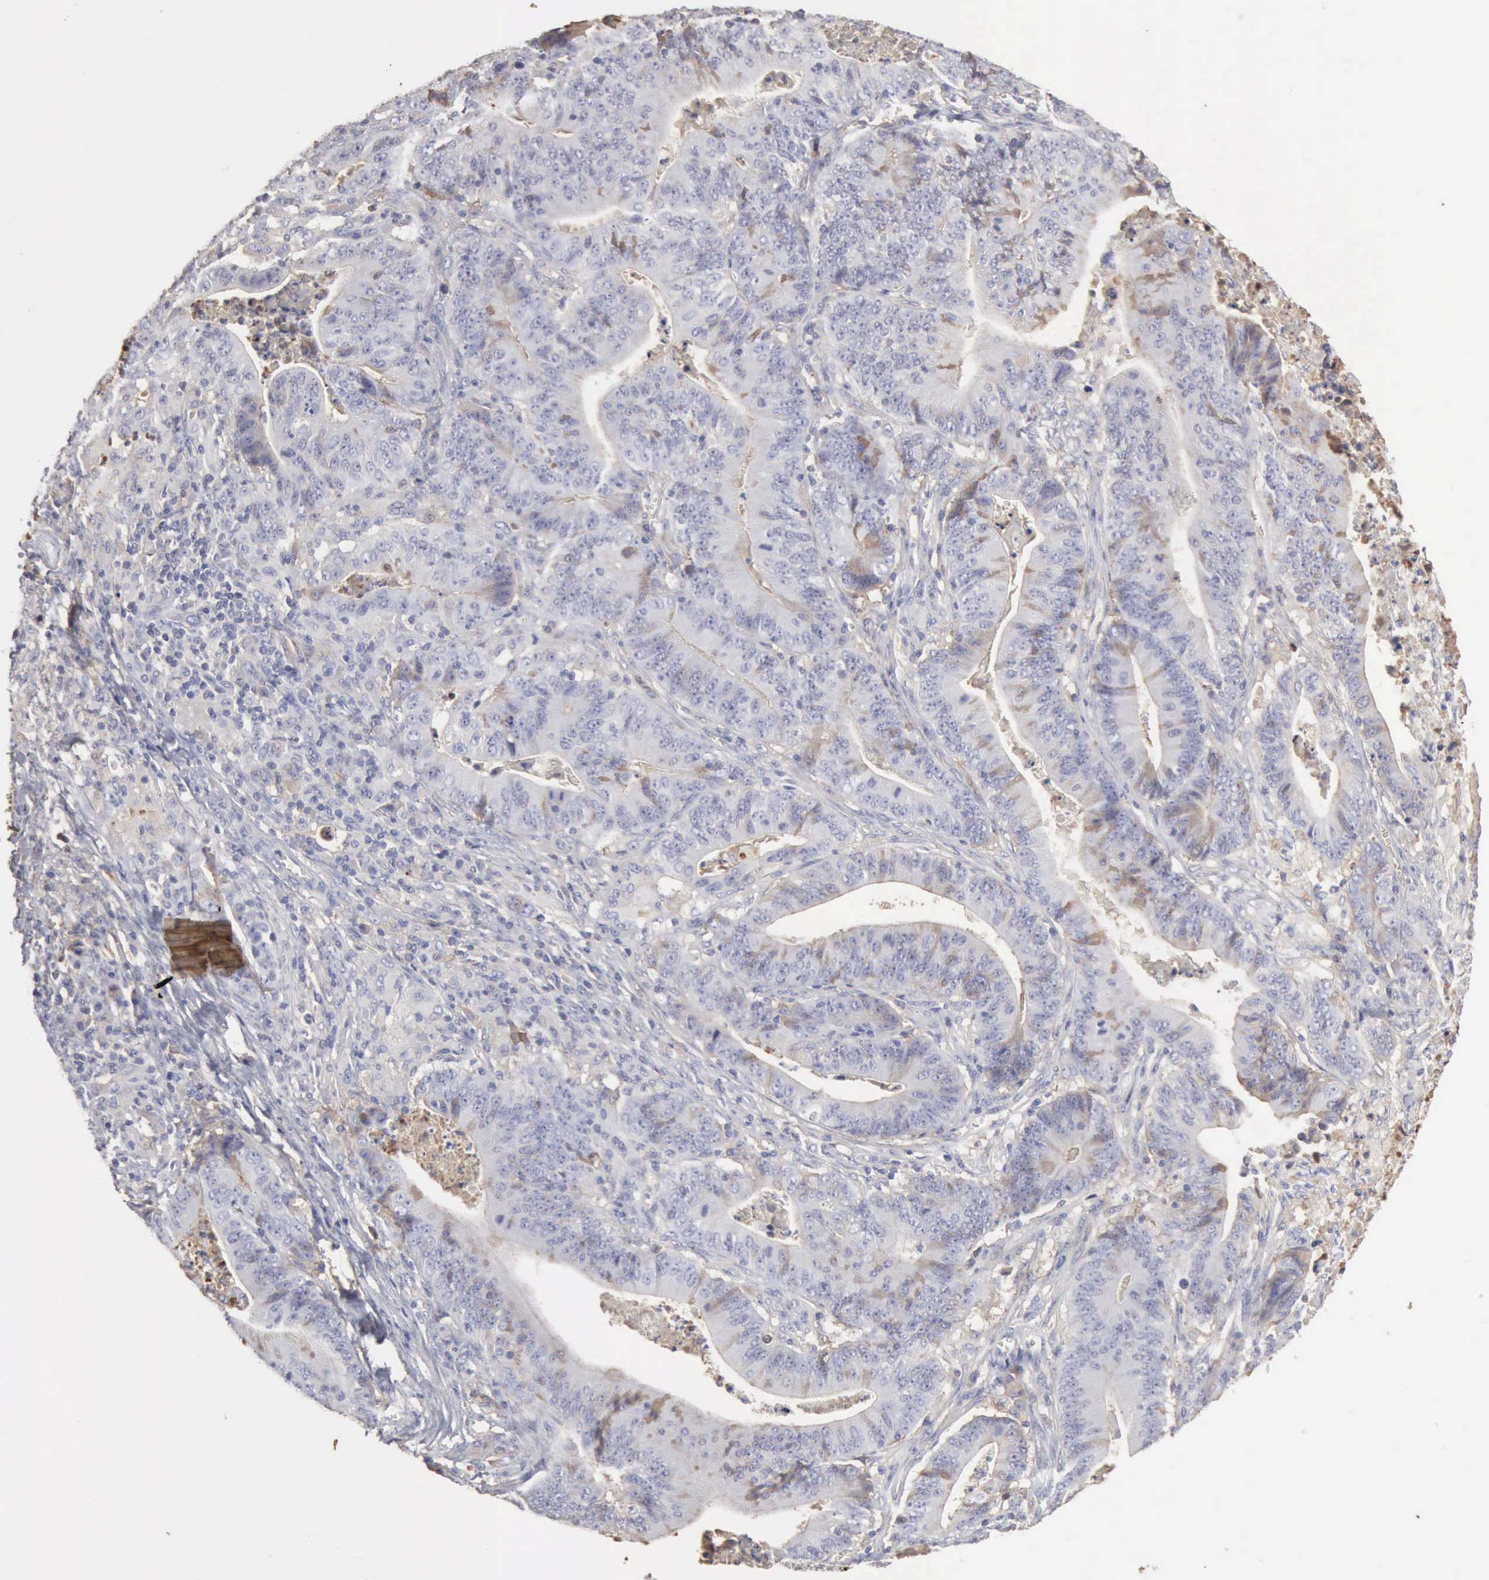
{"staining": {"intensity": "weak", "quantity": "<25%", "location": "cytoplasmic/membranous"}, "tissue": "stomach cancer", "cell_type": "Tumor cells", "image_type": "cancer", "snomed": [{"axis": "morphology", "description": "Adenocarcinoma, NOS"}, {"axis": "topography", "description": "Stomach, lower"}], "caption": "Tumor cells are negative for protein expression in human stomach cancer.", "gene": "SERPINA1", "patient": {"sex": "female", "age": 86}}